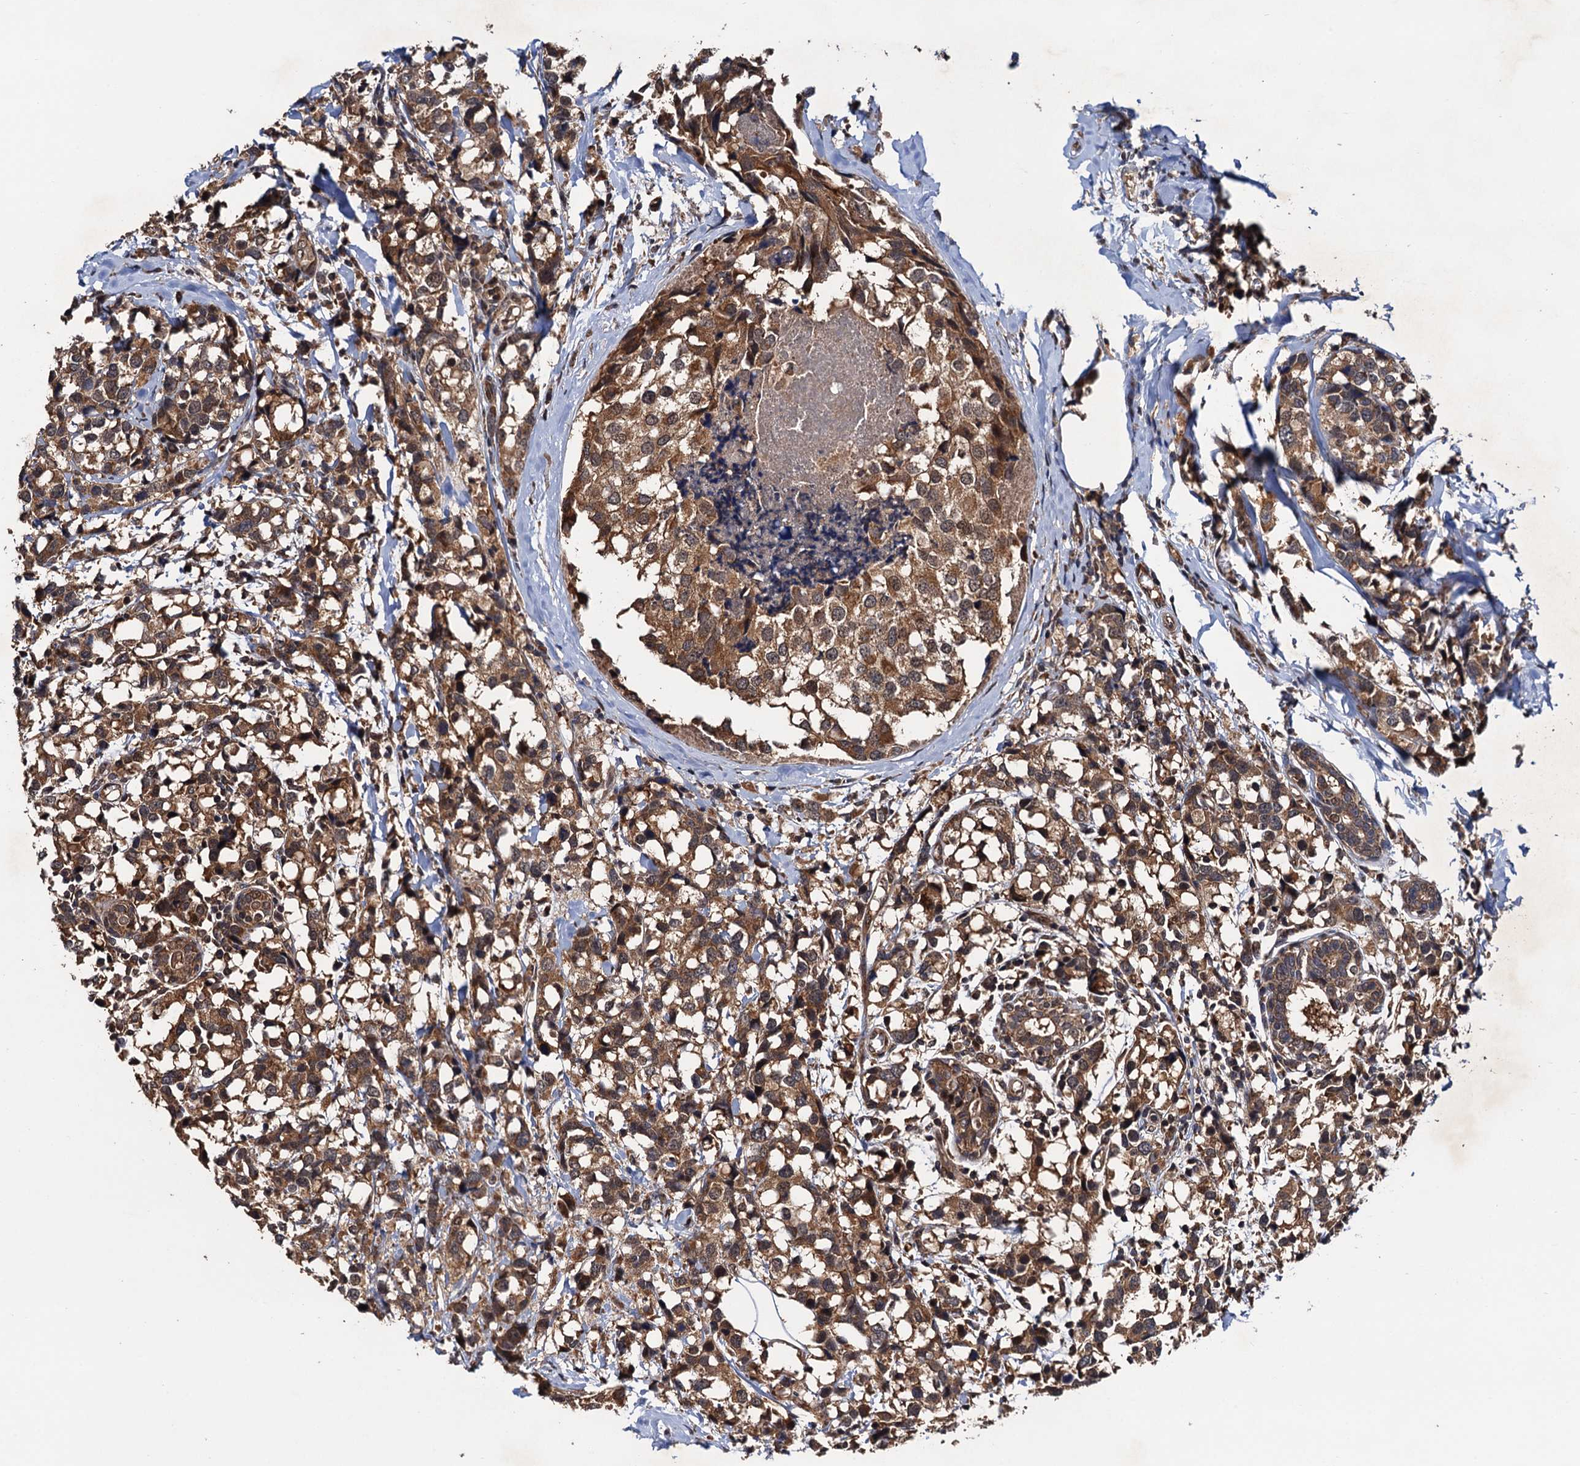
{"staining": {"intensity": "moderate", "quantity": ">75%", "location": "cytoplasmic/membranous"}, "tissue": "breast cancer", "cell_type": "Tumor cells", "image_type": "cancer", "snomed": [{"axis": "morphology", "description": "Lobular carcinoma"}, {"axis": "topography", "description": "Breast"}], "caption": "Protein expression by IHC reveals moderate cytoplasmic/membranous staining in approximately >75% of tumor cells in breast lobular carcinoma.", "gene": "NAA16", "patient": {"sex": "female", "age": 59}}